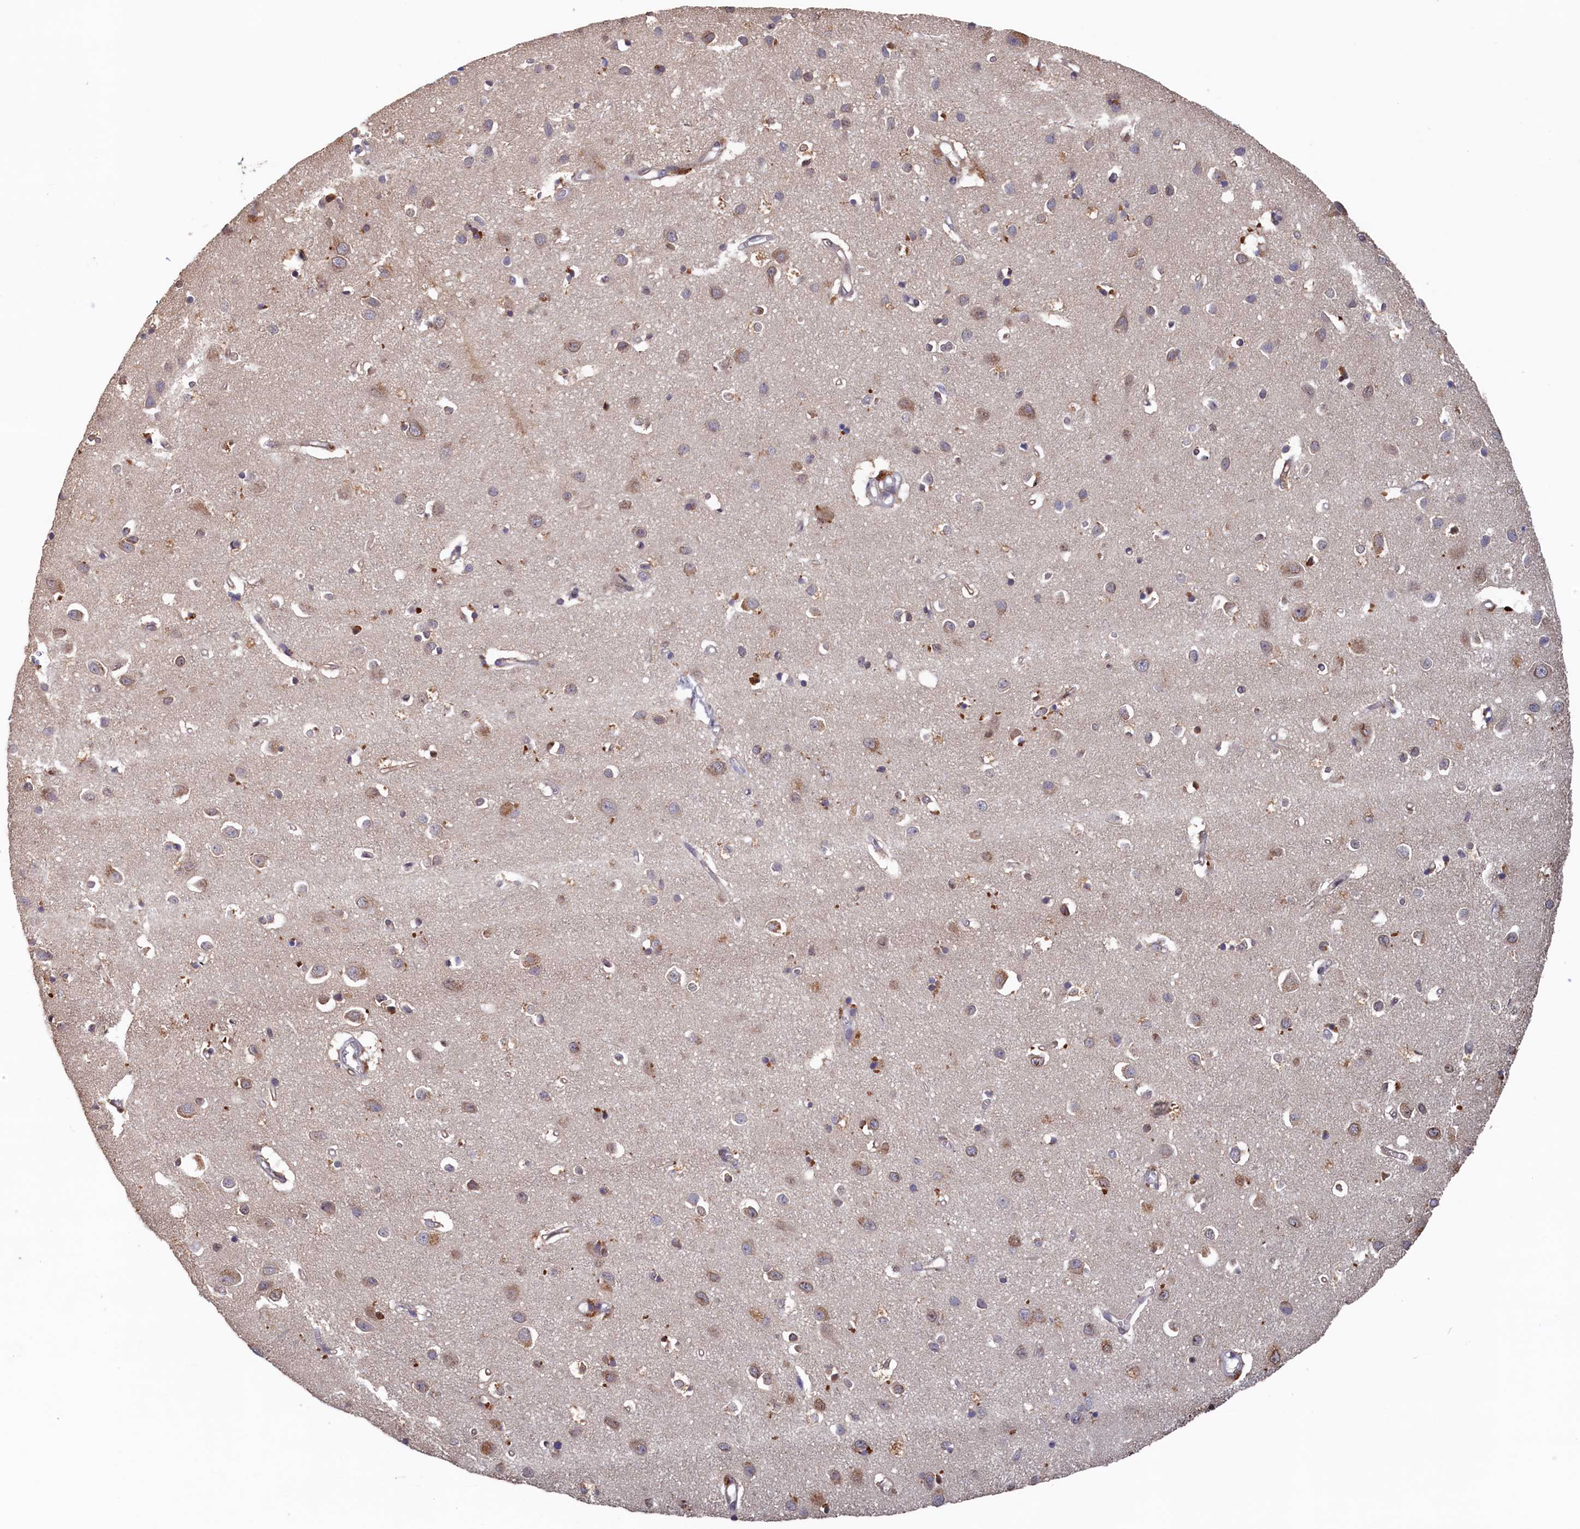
{"staining": {"intensity": "weak", "quantity": "25%-75%", "location": "cytoplasmic/membranous"}, "tissue": "cerebral cortex", "cell_type": "Endothelial cells", "image_type": "normal", "snomed": [{"axis": "morphology", "description": "Normal tissue, NOS"}, {"axis": "topography", "description": "Cerebral cortex"}], "caption": "Immunohistochemistry (IHC) of benign human cerebral cortex exhibits low levels of weak cytoplasmic/membranous positivity in about 25%-75% of endothelial cells. (DAB (3,3'-diaminobenzidine) = brown stain, brightfield microscopy at high magnification).", "gene": "AHCY", "patient": {"sex": "female", "age": 64}}